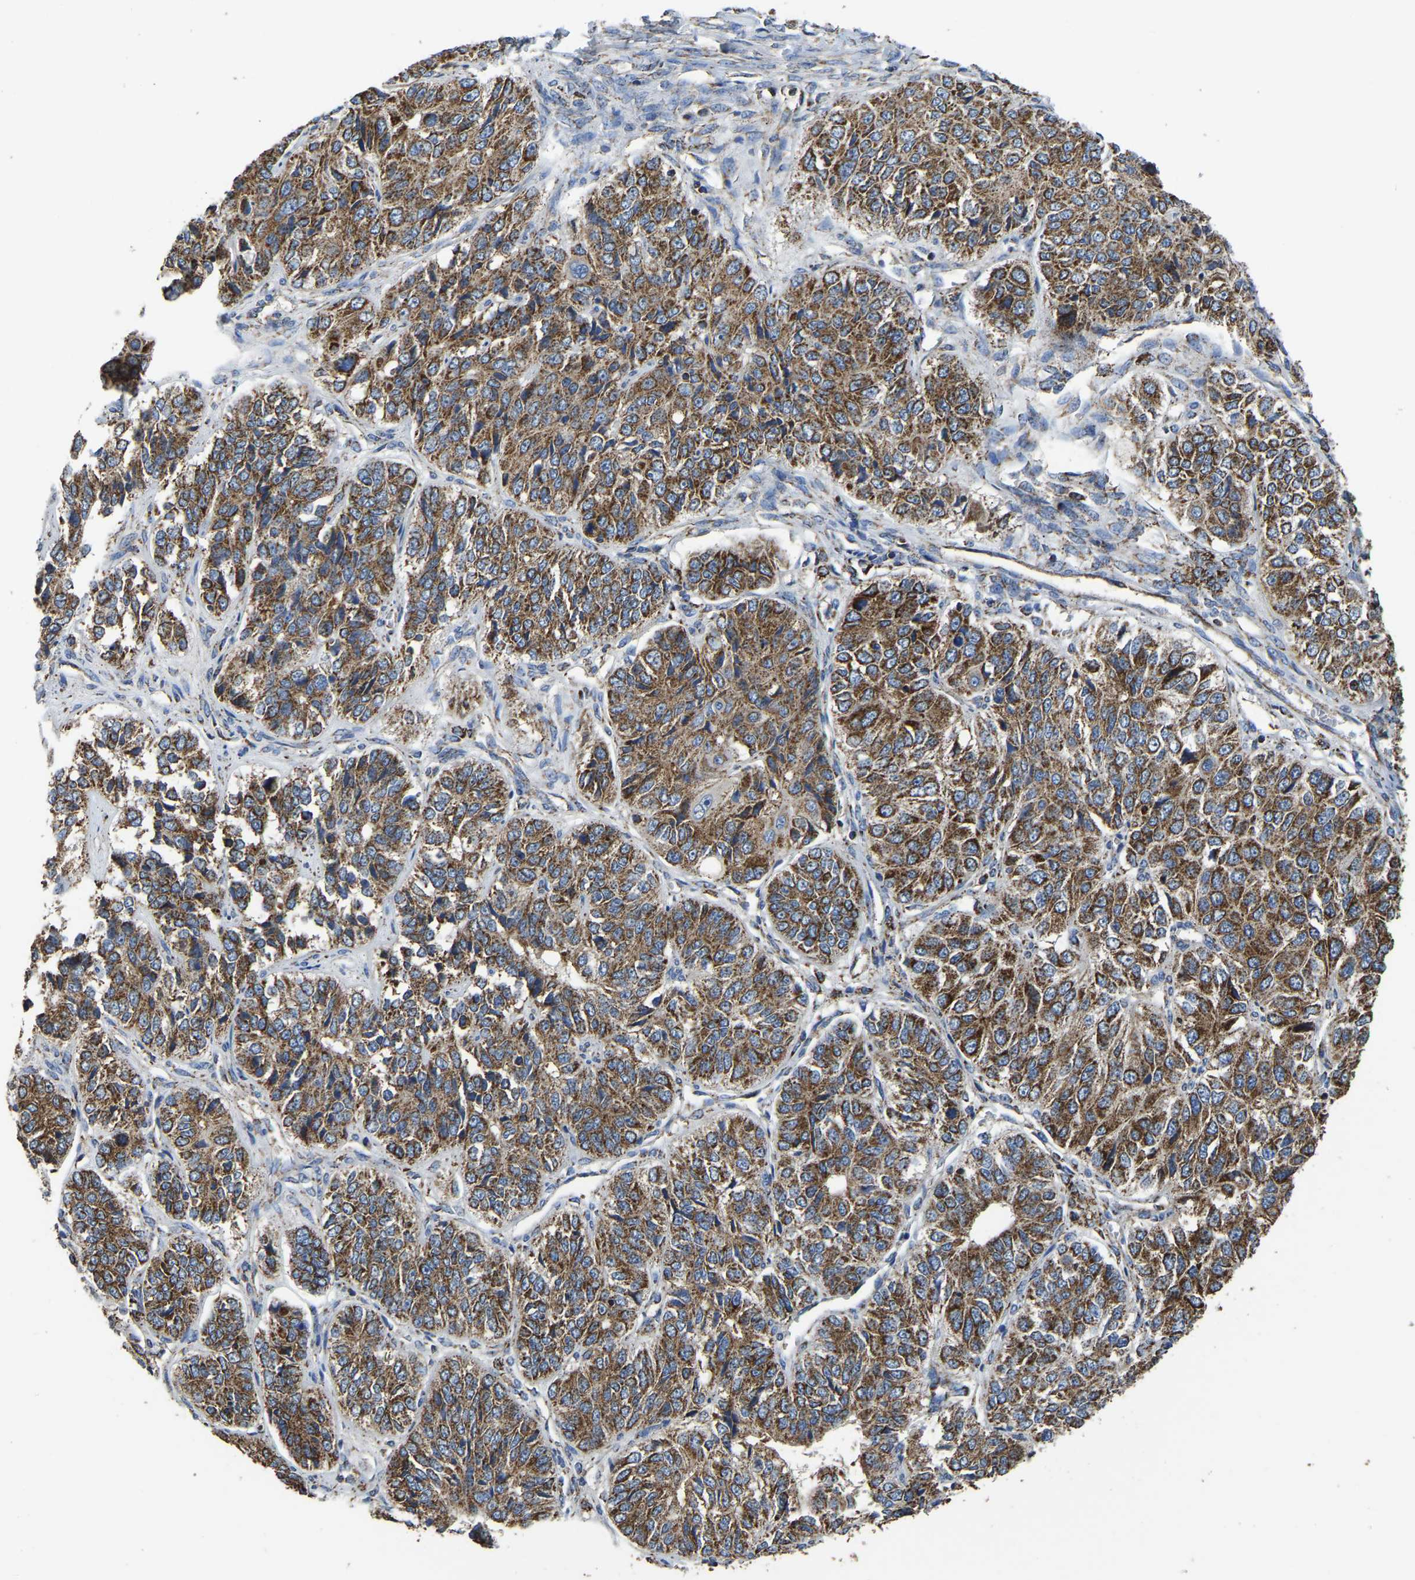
{"staining": {"intensity": "moderate", "quantity": ">75%", "location": "cytoplasmic/membranous"}, "tissue": "ovarian cancer", "cell_type": "Tumor cells", "image_type": "cancer", "snomed": [{"axis": "morphology", "description": "Carcinoma, endometroid"}, {"axis": "topography", "description": "Ovary"}], "caption": "Ovarian cancer was stained to show a protein in brown. There is medium levels of moderate cytoplasmic/membranous staining in about >75% of tumor cells.", "gene": "ETFA", "patient": {"sex": "female", "age": 51}}